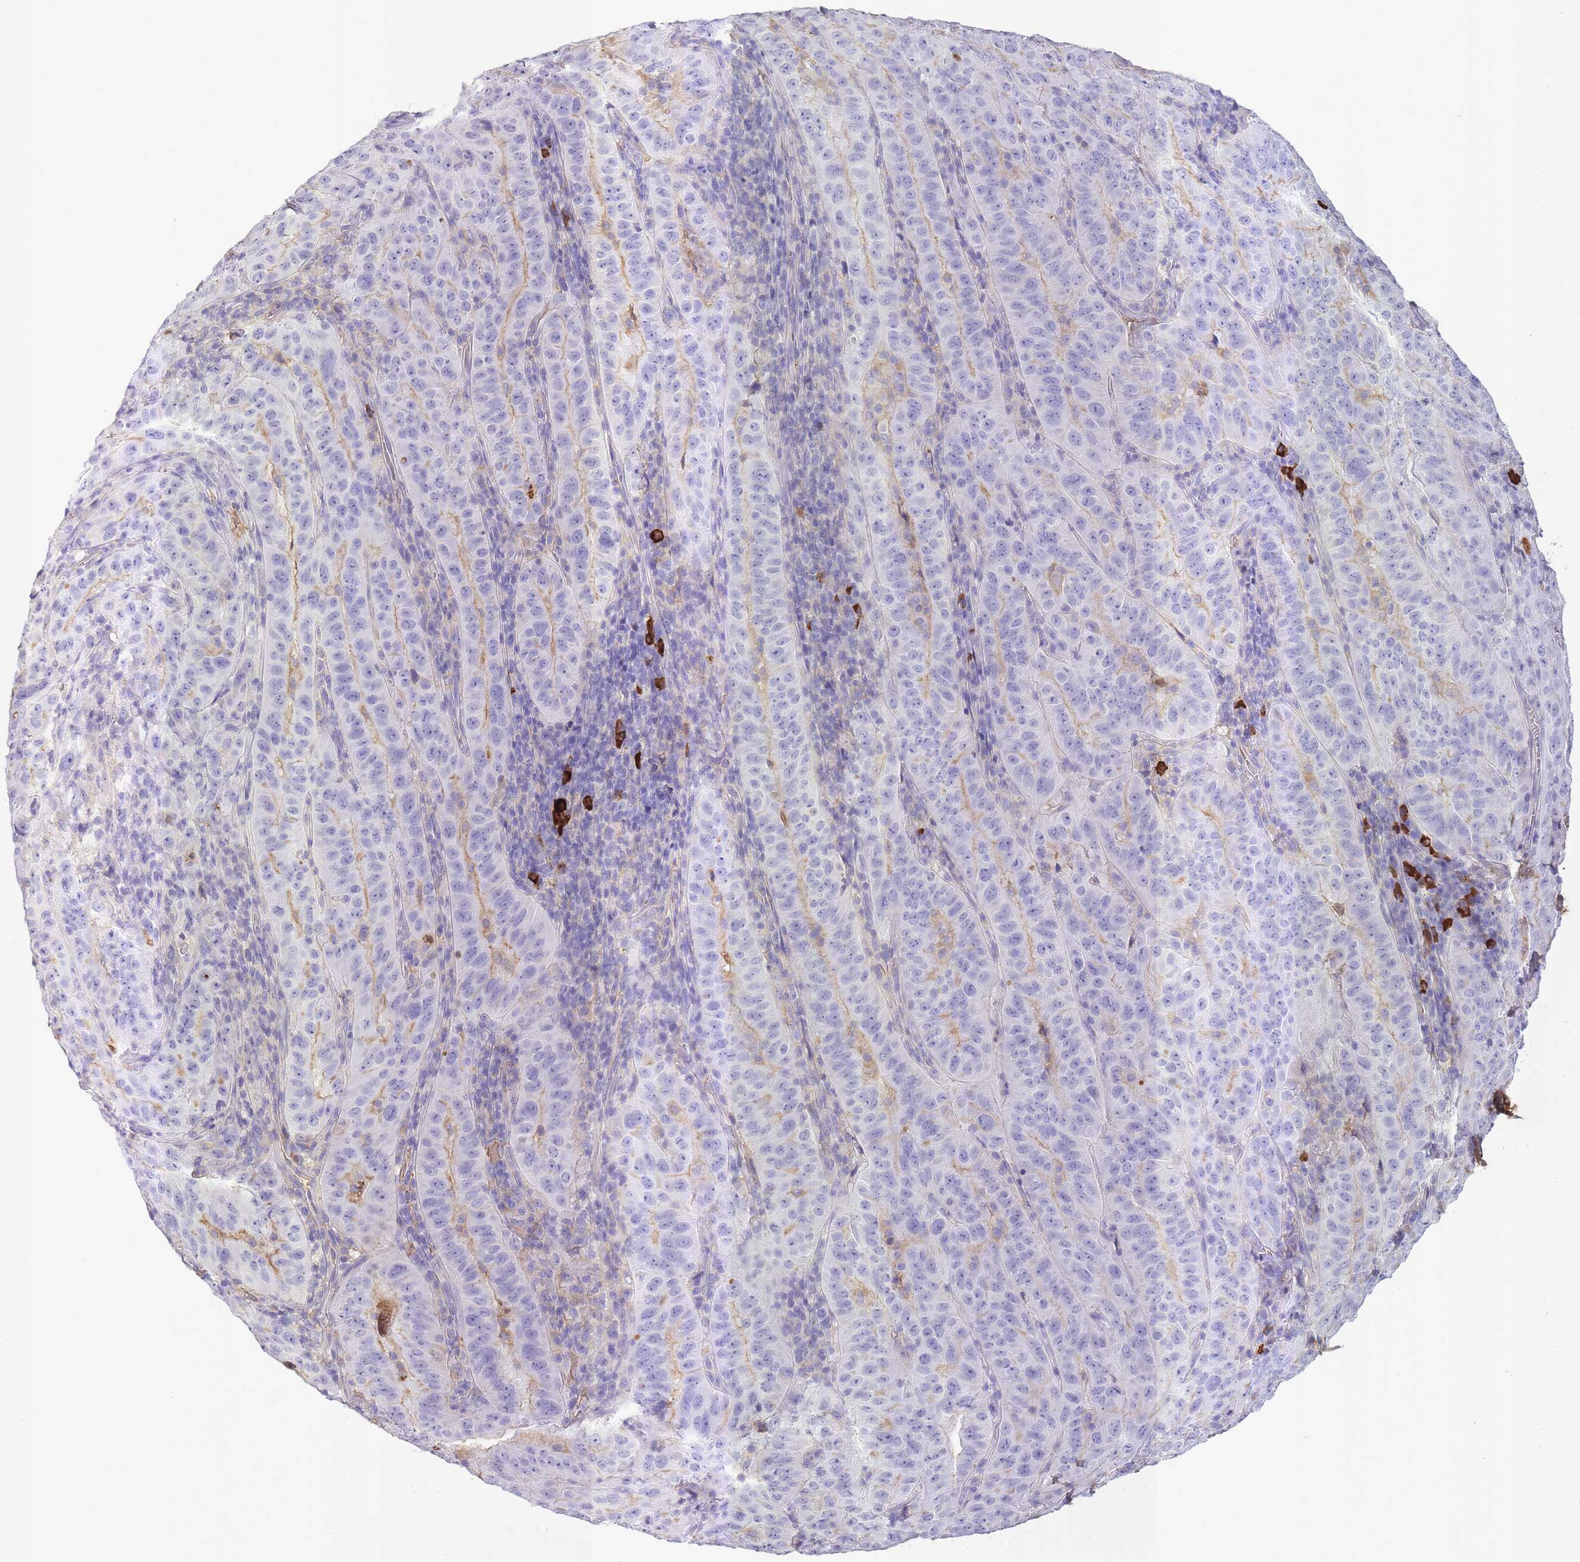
{"staining": {"intensity": "negative", "quantity": "none", "location": "none"}, "tissue": "pancreatic cancer", "cell_type": "Tumor cells", "image_type": "cancer", "snomed": [{"axis": "morphology", "description": "Adenocarcinoma, NOS"}, {"axis": "topography", "description": "Pancreas"}], "caption": "Pancreatic adenocarcinoma stained for a protein using IHC exhibits no positivity tumor cells.", "gene": "IGKV1D-42", "patient": {"sex": "male", "age": 63}}